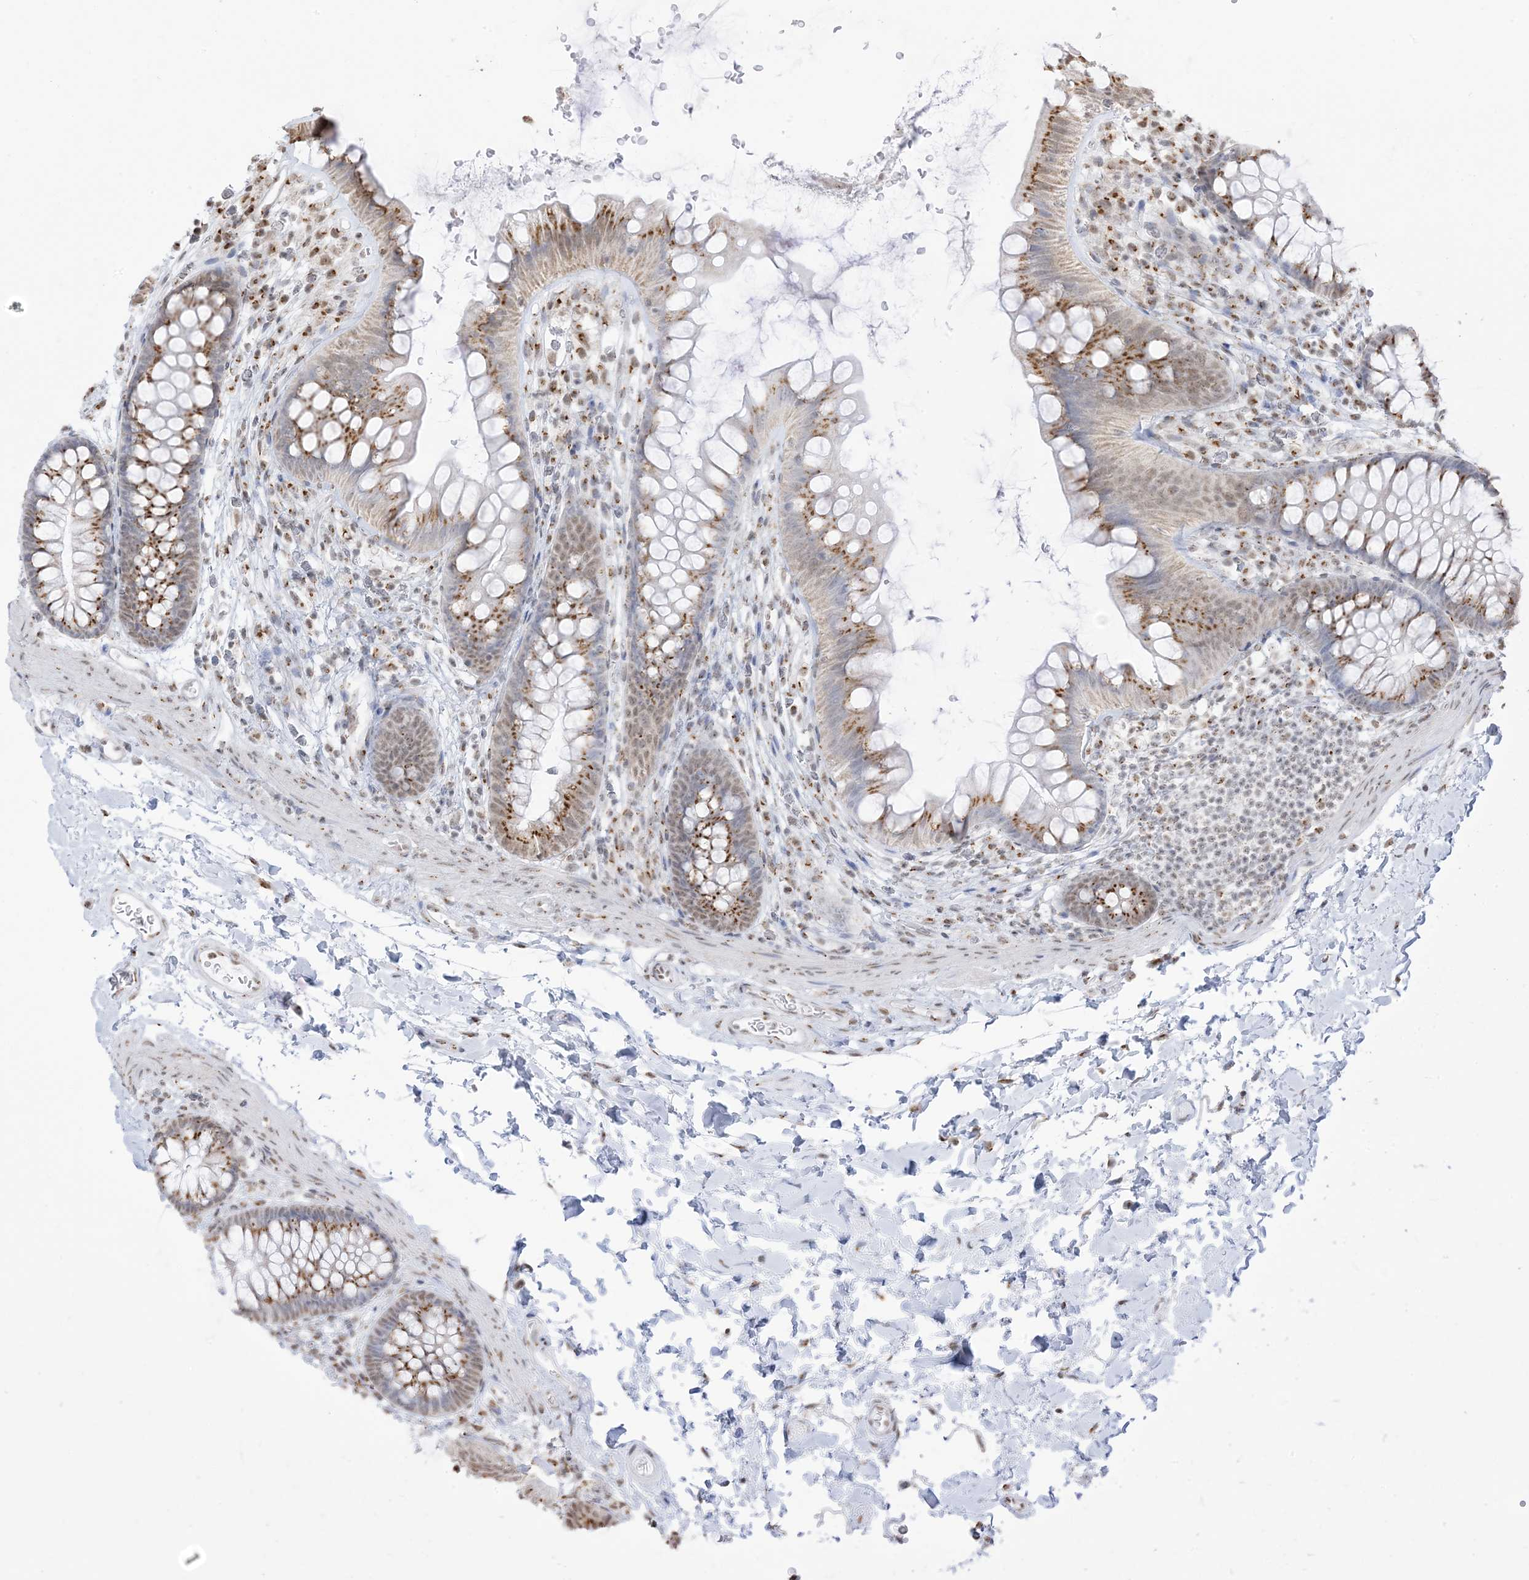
{"staining": {"intensity": "moderate", "quantity": "25%-75%", "location": "nuclear"}, "tissue": "colon", "cell_type": "Endothelial cells", "image_type": "normal", "snomed": [{"axis": "morphology", "description": "Normal tissue, NOS"}, {"axis": "topography", "description": "Colon"}], "caption": "IHC micrograph of unremarkable colon stained for a protein (brown), which shows medium levels of moderate nuclear positivity in approximately 25%-75% of endothelial cells.", "gene": "GPR107", "patient": {"sex": "female", "age": 62}}